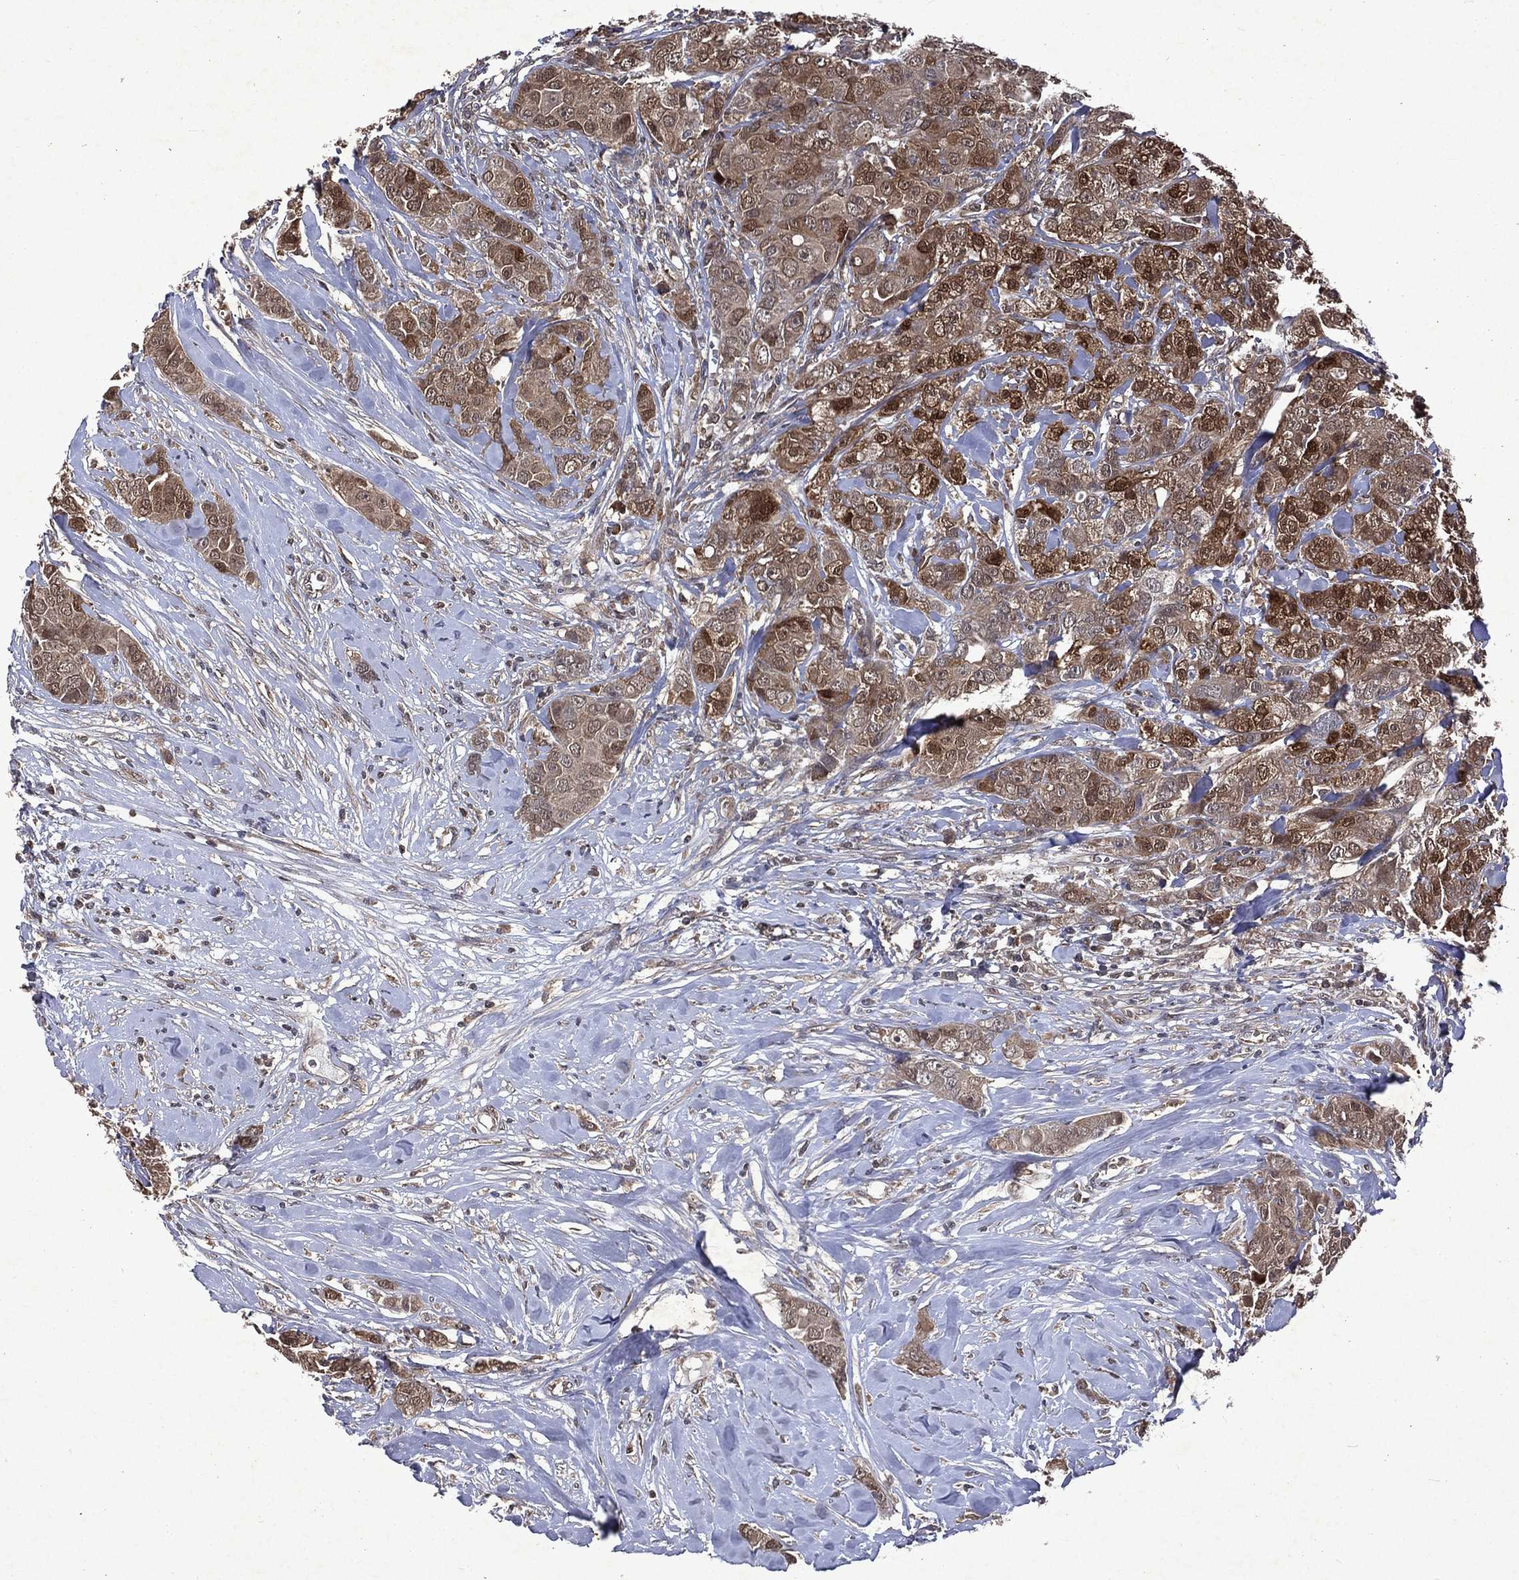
{"staining": {"intensity": "moderate", "quantity": ">75%", "location": "cytoplasmic/membranous"}, "tissue": "breast cancer", "cell_type": "Tumor cells", "image_type": "cancer", "snomed": [{"axis": "morphology", "description": "Duct carcinoma"}, {"axis": "topography", "description": "Breast"}], "caption": "Immunohistochemistry histopathology image of neoplastic tissue: human breast cancer (intraductal carcinoma) stained using IHC displays medium levels of moderate protein expression localized specifically in the cytoplasmic/membranous of tumor cells, appearing as a cytoplasmic/membranous brown color.", "gene": "MTAP", "patient": {"sex": "female", "age": 43}}